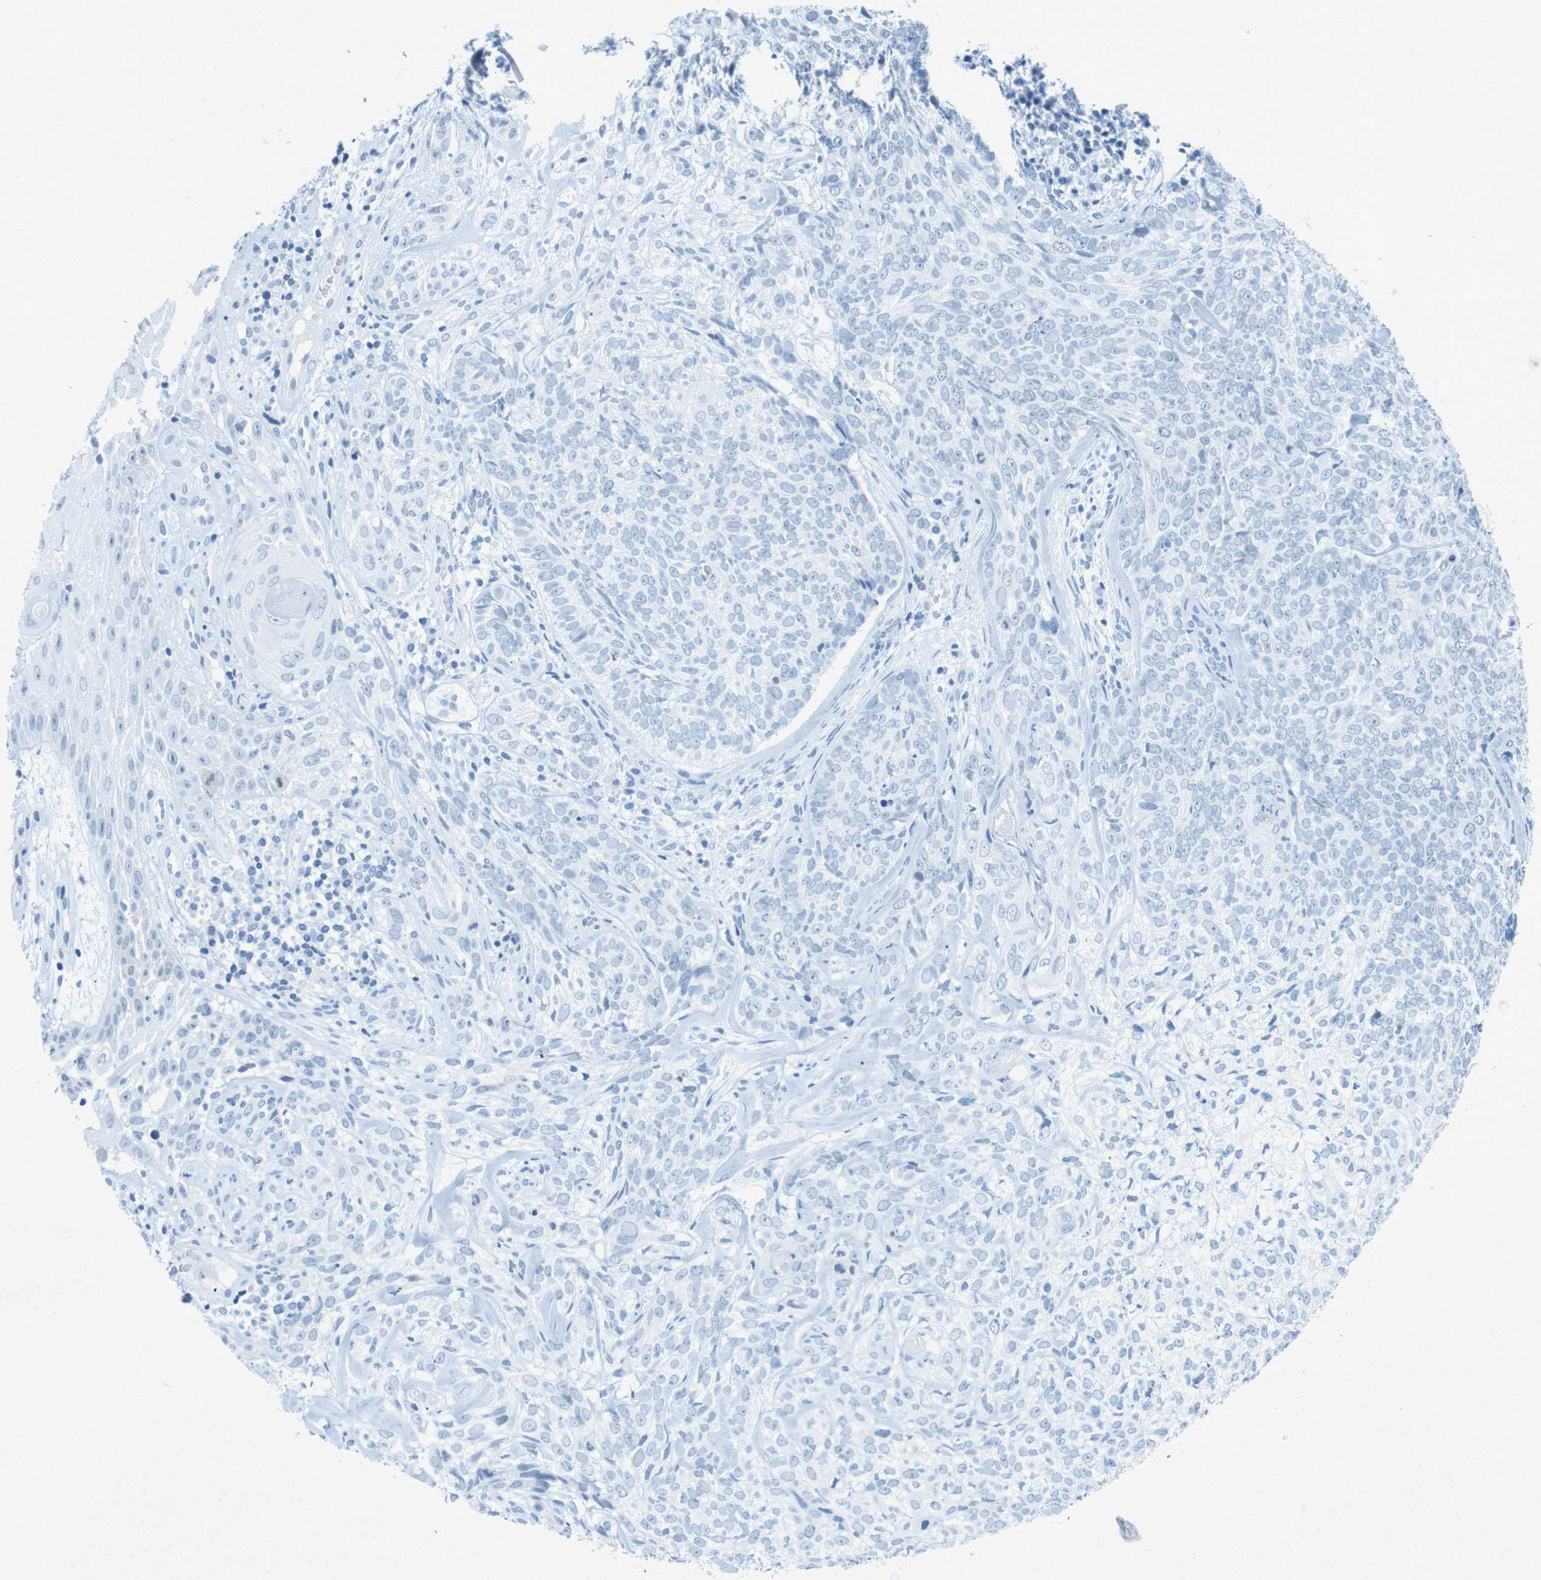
{"staining": {"intensity": "negative", "quantity": "none", "location": "none"}, "tissue": "skin cancer", "cell_type": "Tumor cells", "image_type": "cancer", "snomed": [{"axis": "morphology", "description": "Basal cell carcinoma"}, {"axis": "topography", "description": "Skin"}], "caption": "DAB immunohistochemical staining of basal cell carcinoma (skin) demonstrates no significant expression in tumor cells.", "gene": "CTAG1B", "patient": {"sex": "male", "age": 72}}